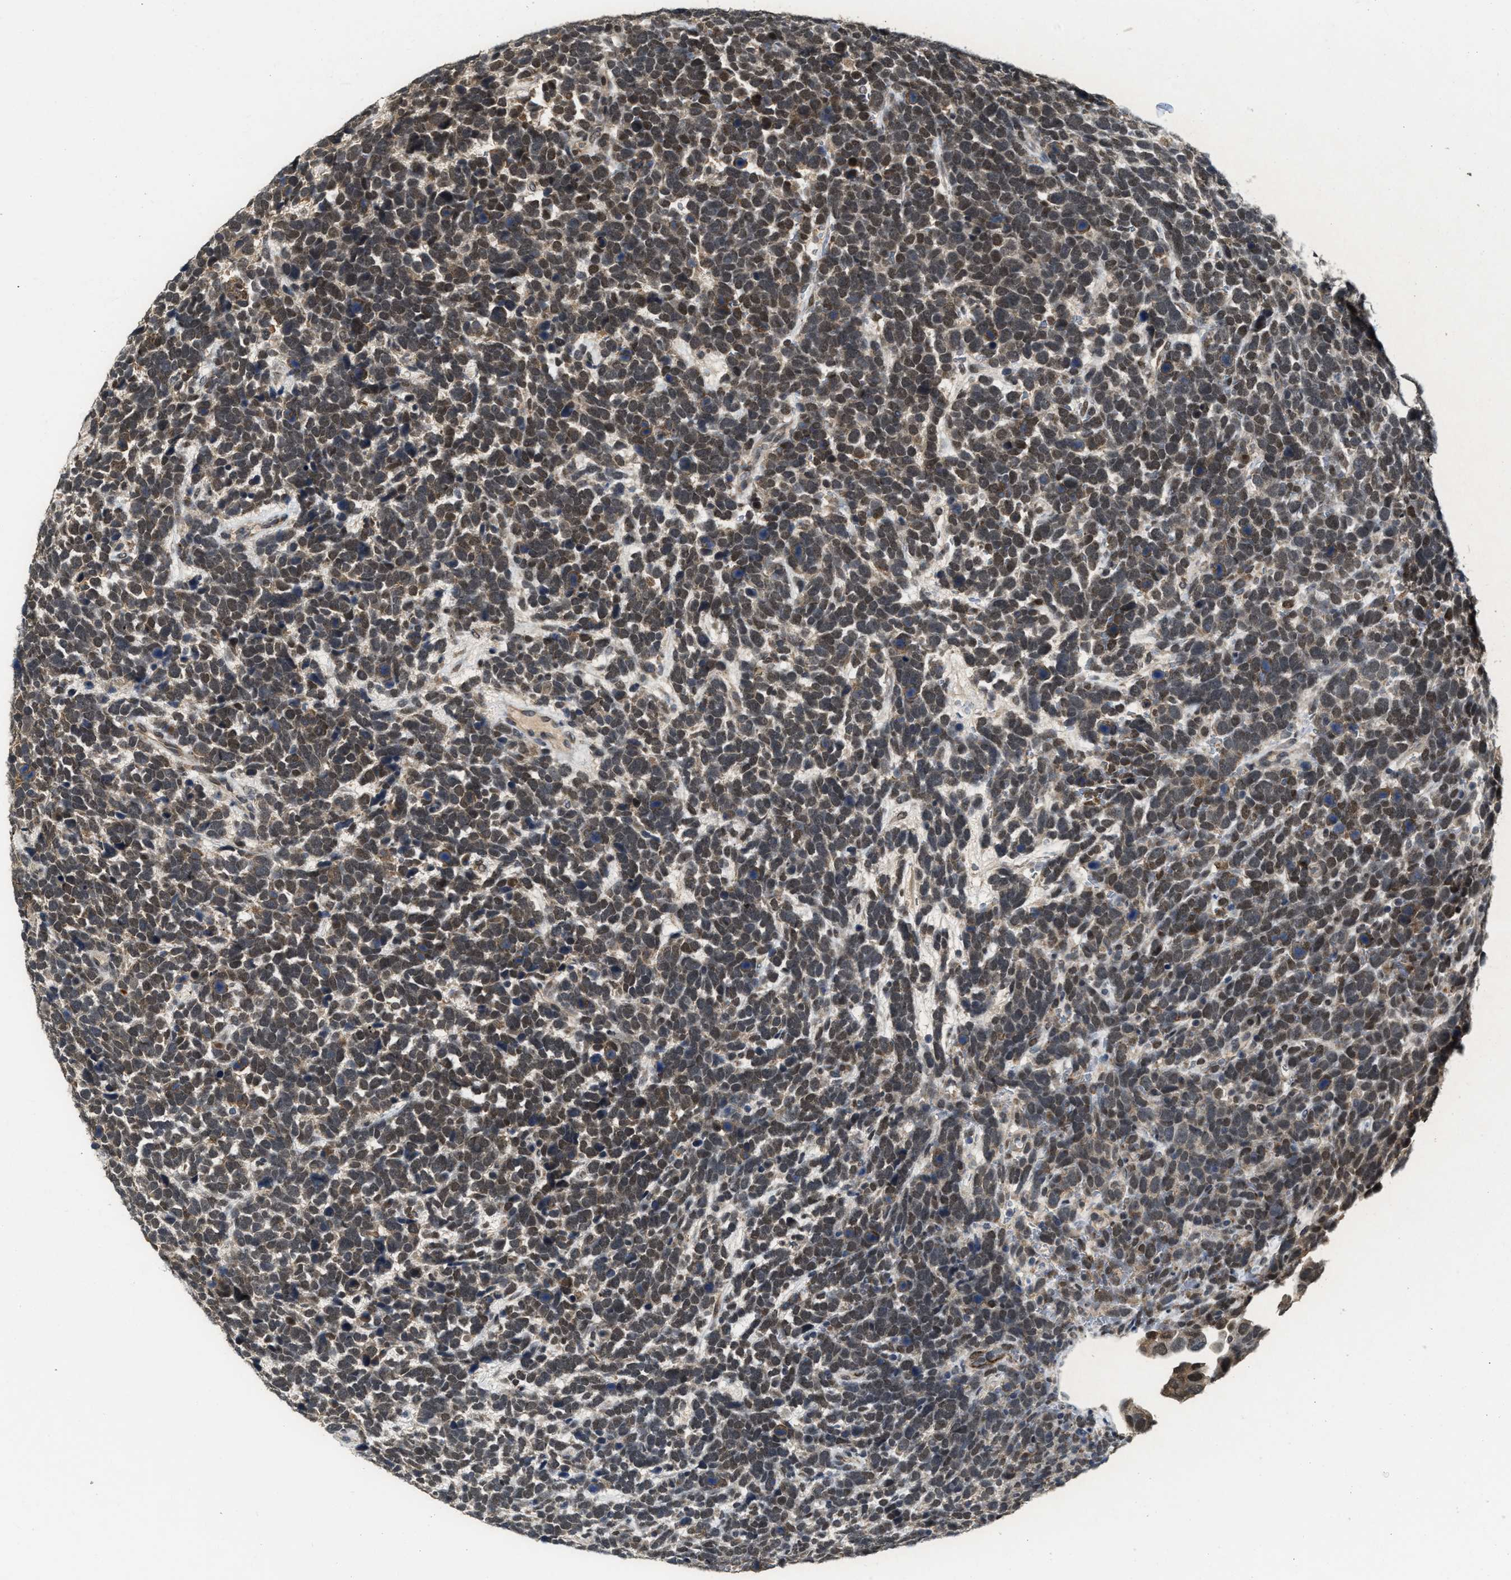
{"staining": {"intensity": "weak", "quantity": ">75%", "location": "cytoplasmic/membranous,nuclear"}, "tissue": "urothelial cancer", "cell_type": "Tumor cells", "image_type": "cancer", "snomed": [{"axis": "morphology", "description": "Urothelial carcinoma, High grade"}, {"axis": "topography", "description": "Urinary bladder"}], "caption": "Immunohistochemistry (IHC) photomicrograph of neoplastic tissue: human urothelial cancer stained using immunohistochemistry (IHC) exhibits low levels of weak protein expression localized specifically in the cytoplasmic/membranous and nuclear of tumor cells, appearing as a cytoplasmic/membranous and nuclear brown color.", "gene": "KIF24", "patient": {"sex": "female", "age": 82}}